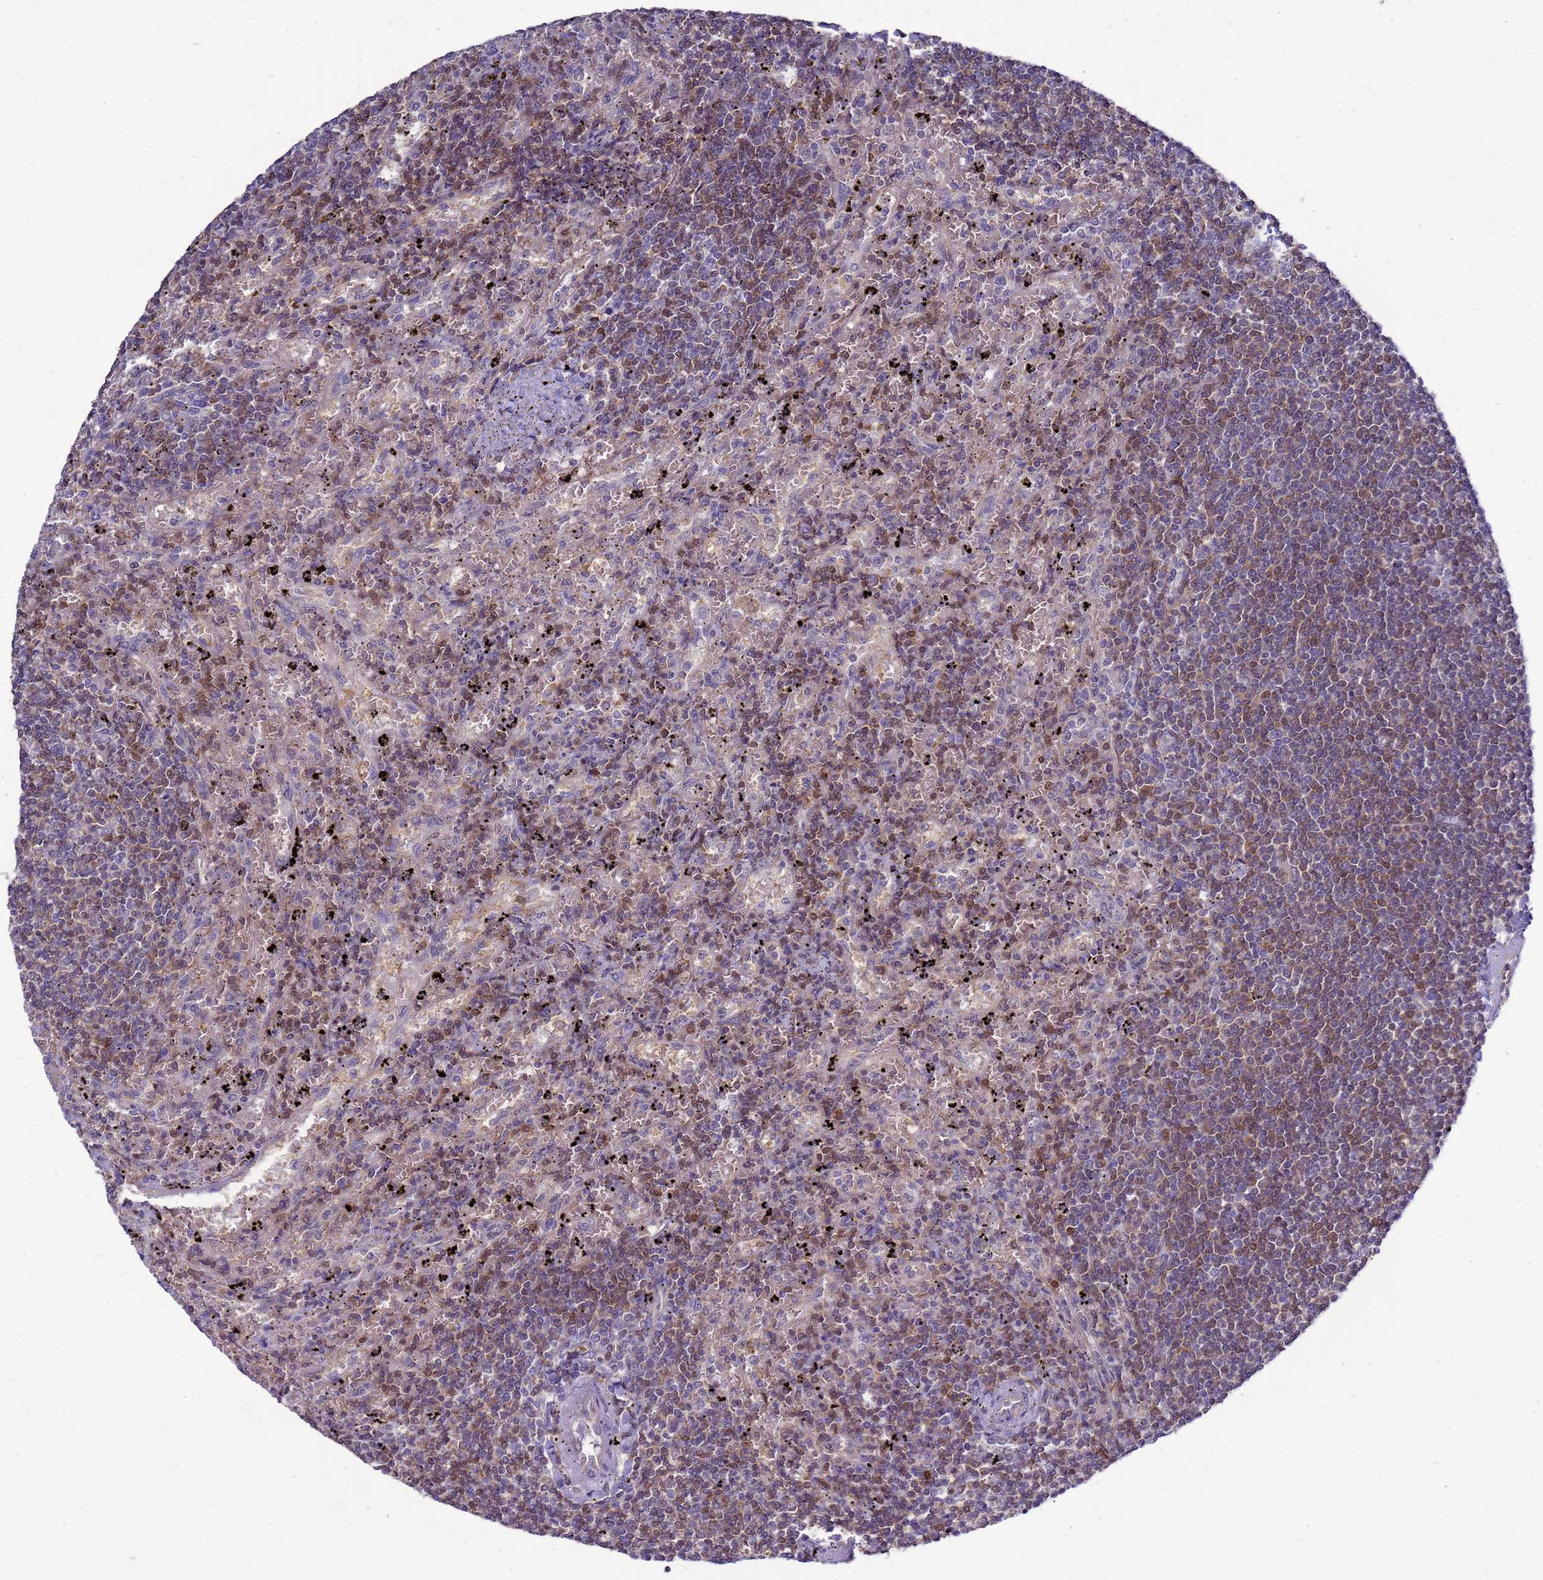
{"staining": {"intensity": "moderate", "quantity": "25%-75%", "location": "nuclear"}, "tissue": "lymphoma", "cell_type": "Tumor cells", "image_type": "cancer", "snomed": [{"axis": "morphology", "description": "Malignant lymphoma, non-Hodgkin's type, Low grade"}, {"axis": "topography", "description": "Spleen"}], "caption": "Protein staining shows moderate nuclear staining in about 25%-75% of tumor cells in lymphoma.", "gene": "EIF4EBP3", "patient": {"sex": "male", "age": 76}}